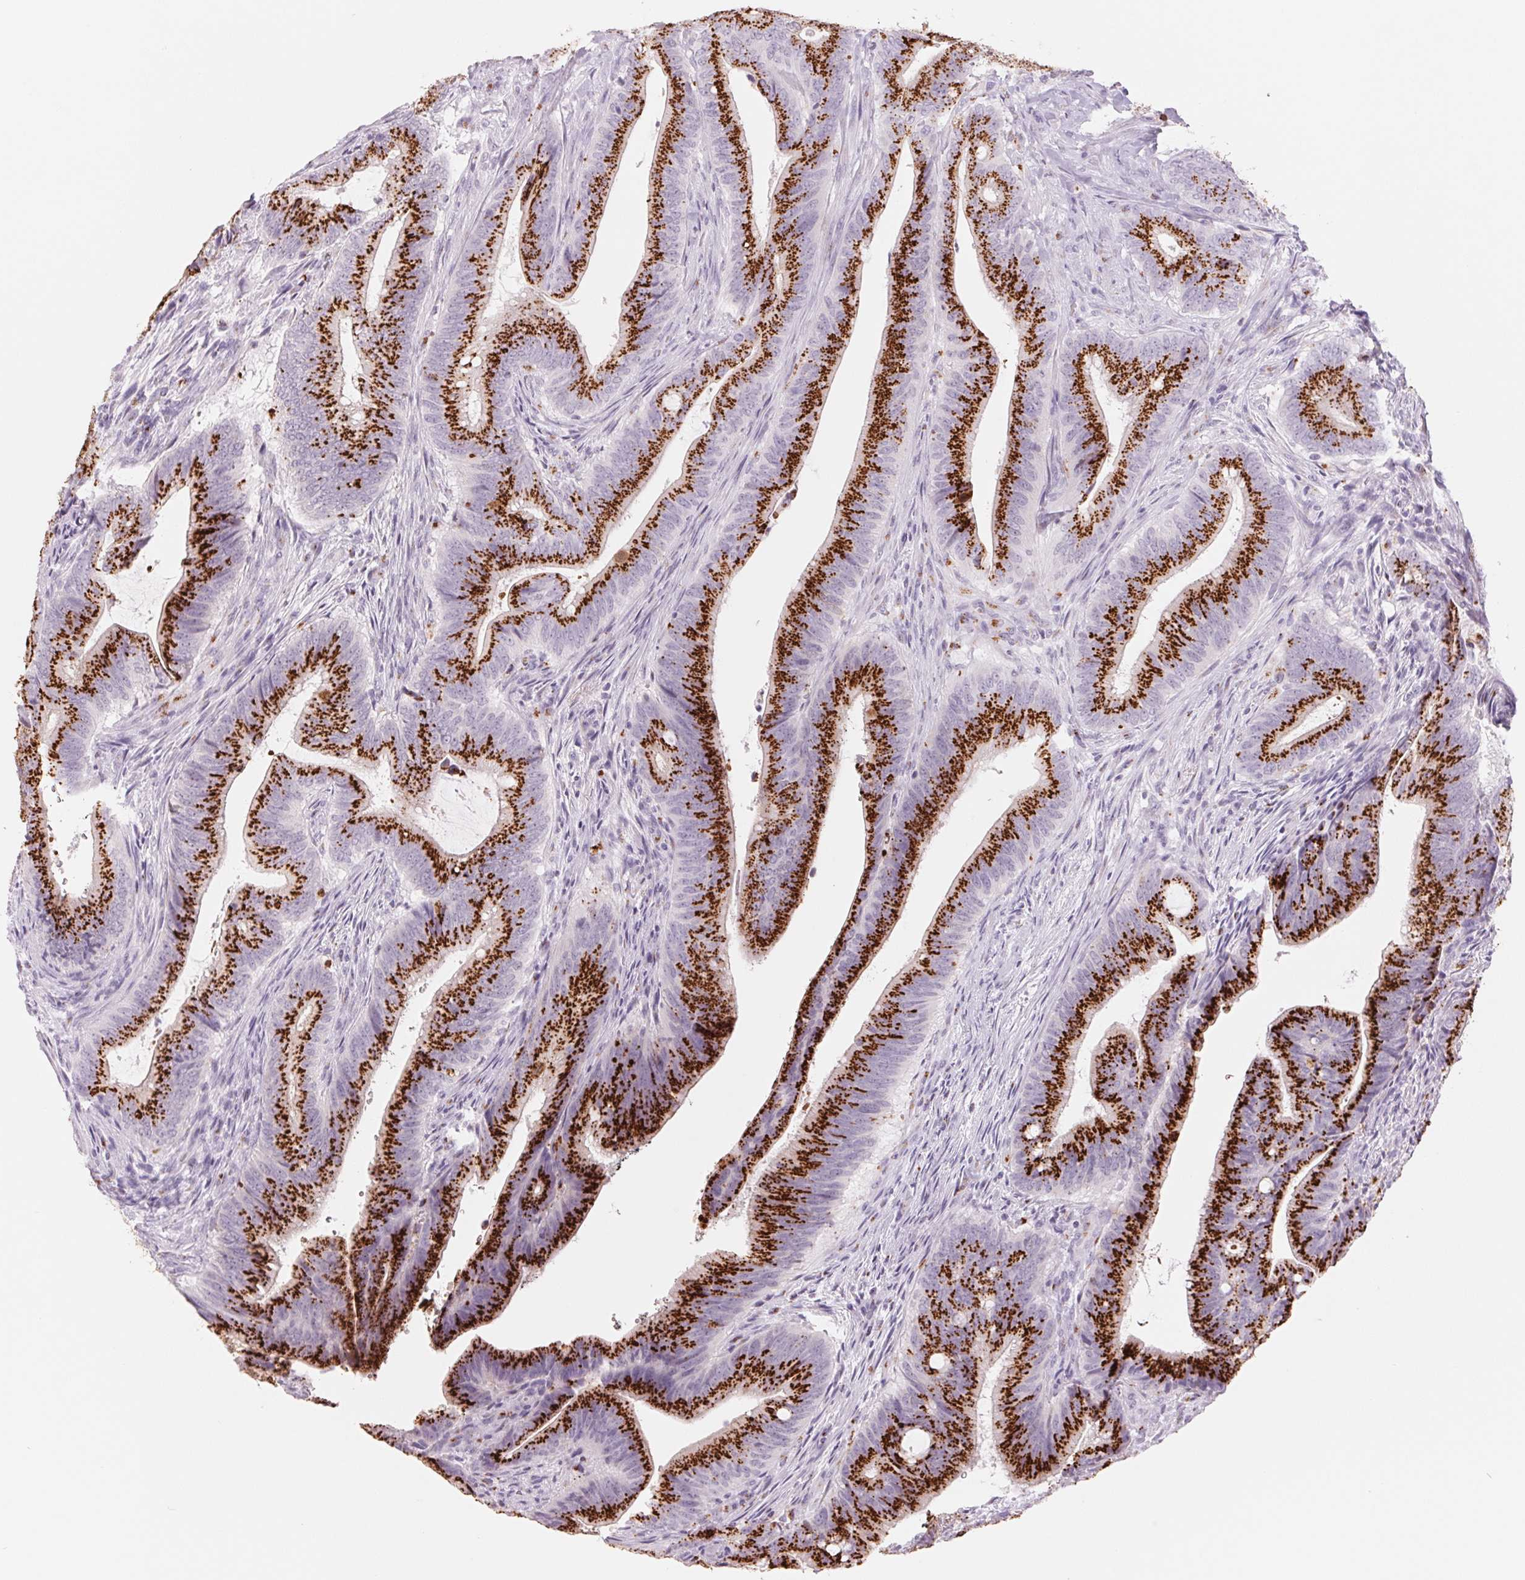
{"staining": {"intensity": "strong", "quantity": ">75%", "location": "cytoplasmic/membranous"}, "tissue": "colorectal cancer", "cell_type": "Tumor cells", "image_type": "cancer", "snomed": [{"axis": "morphology", "description": "Adenocarcinoma, NOS"}, {"axis": "topography", "description": "Colon"}], "caption": "Immunohistochemical staining of human colorectal adenocarcinoma shows high levels of strong cytoplasmic/membranous expression in about >75% of tumor cells.", "gene": "GALNT7", "patient": {"sex": "female", "age": 43}}